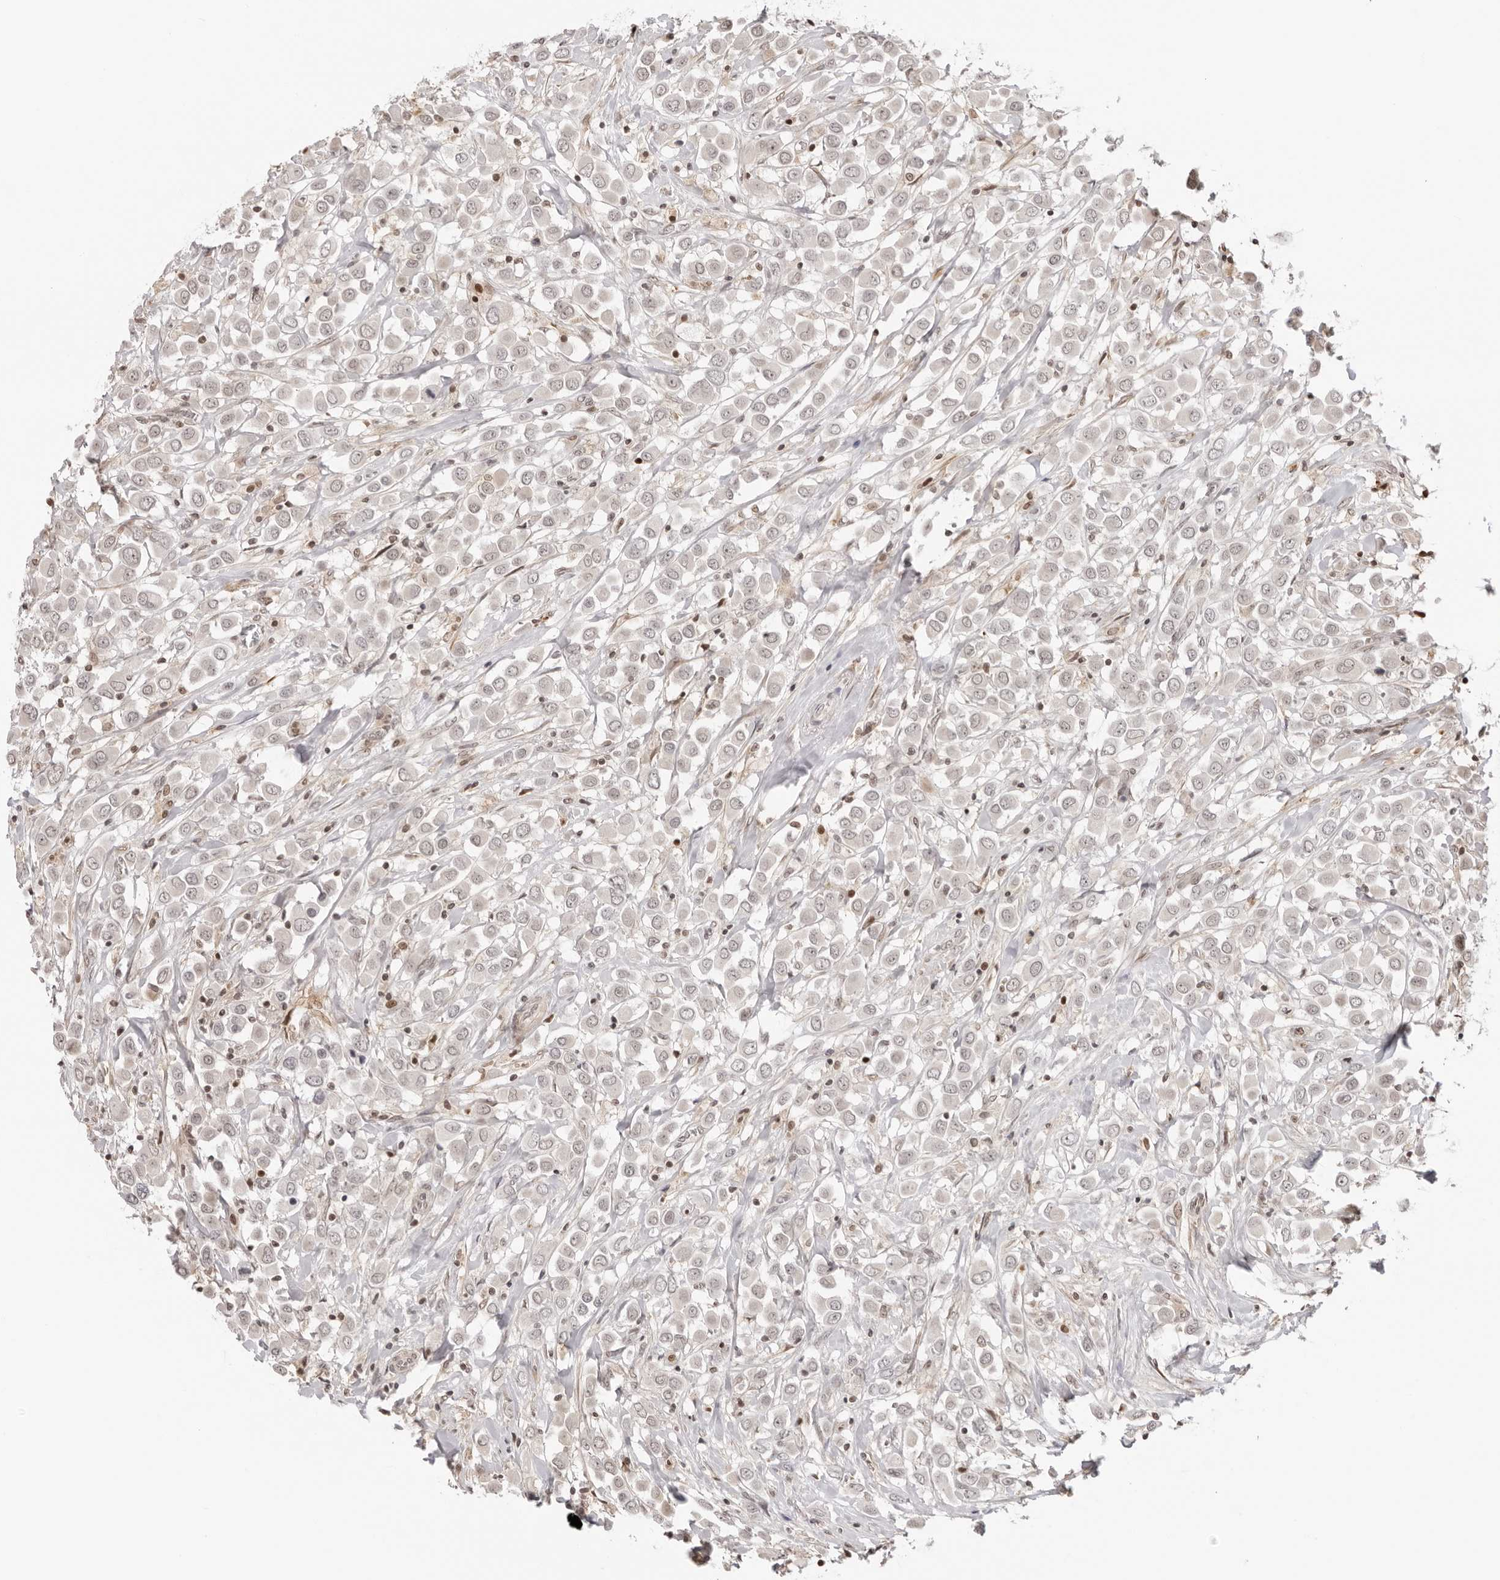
{"staining": {"intensity": "negative", "quantity": "none", "location": "none"}, "tissue": "breast cancer", "cell_type": "Tumor cells", "image_type": "cancer", "snomed": [{"axis": "morphology", "description": "Duct carcinoma"}, {"axis": "topography", "description": "Breast"}], "caption": "Breast cancer was stained to show a protein in brown. There is no significant staining in tumor cells.", "gene": "RNF146", "patient": {"sex": "female", "age": 61}}